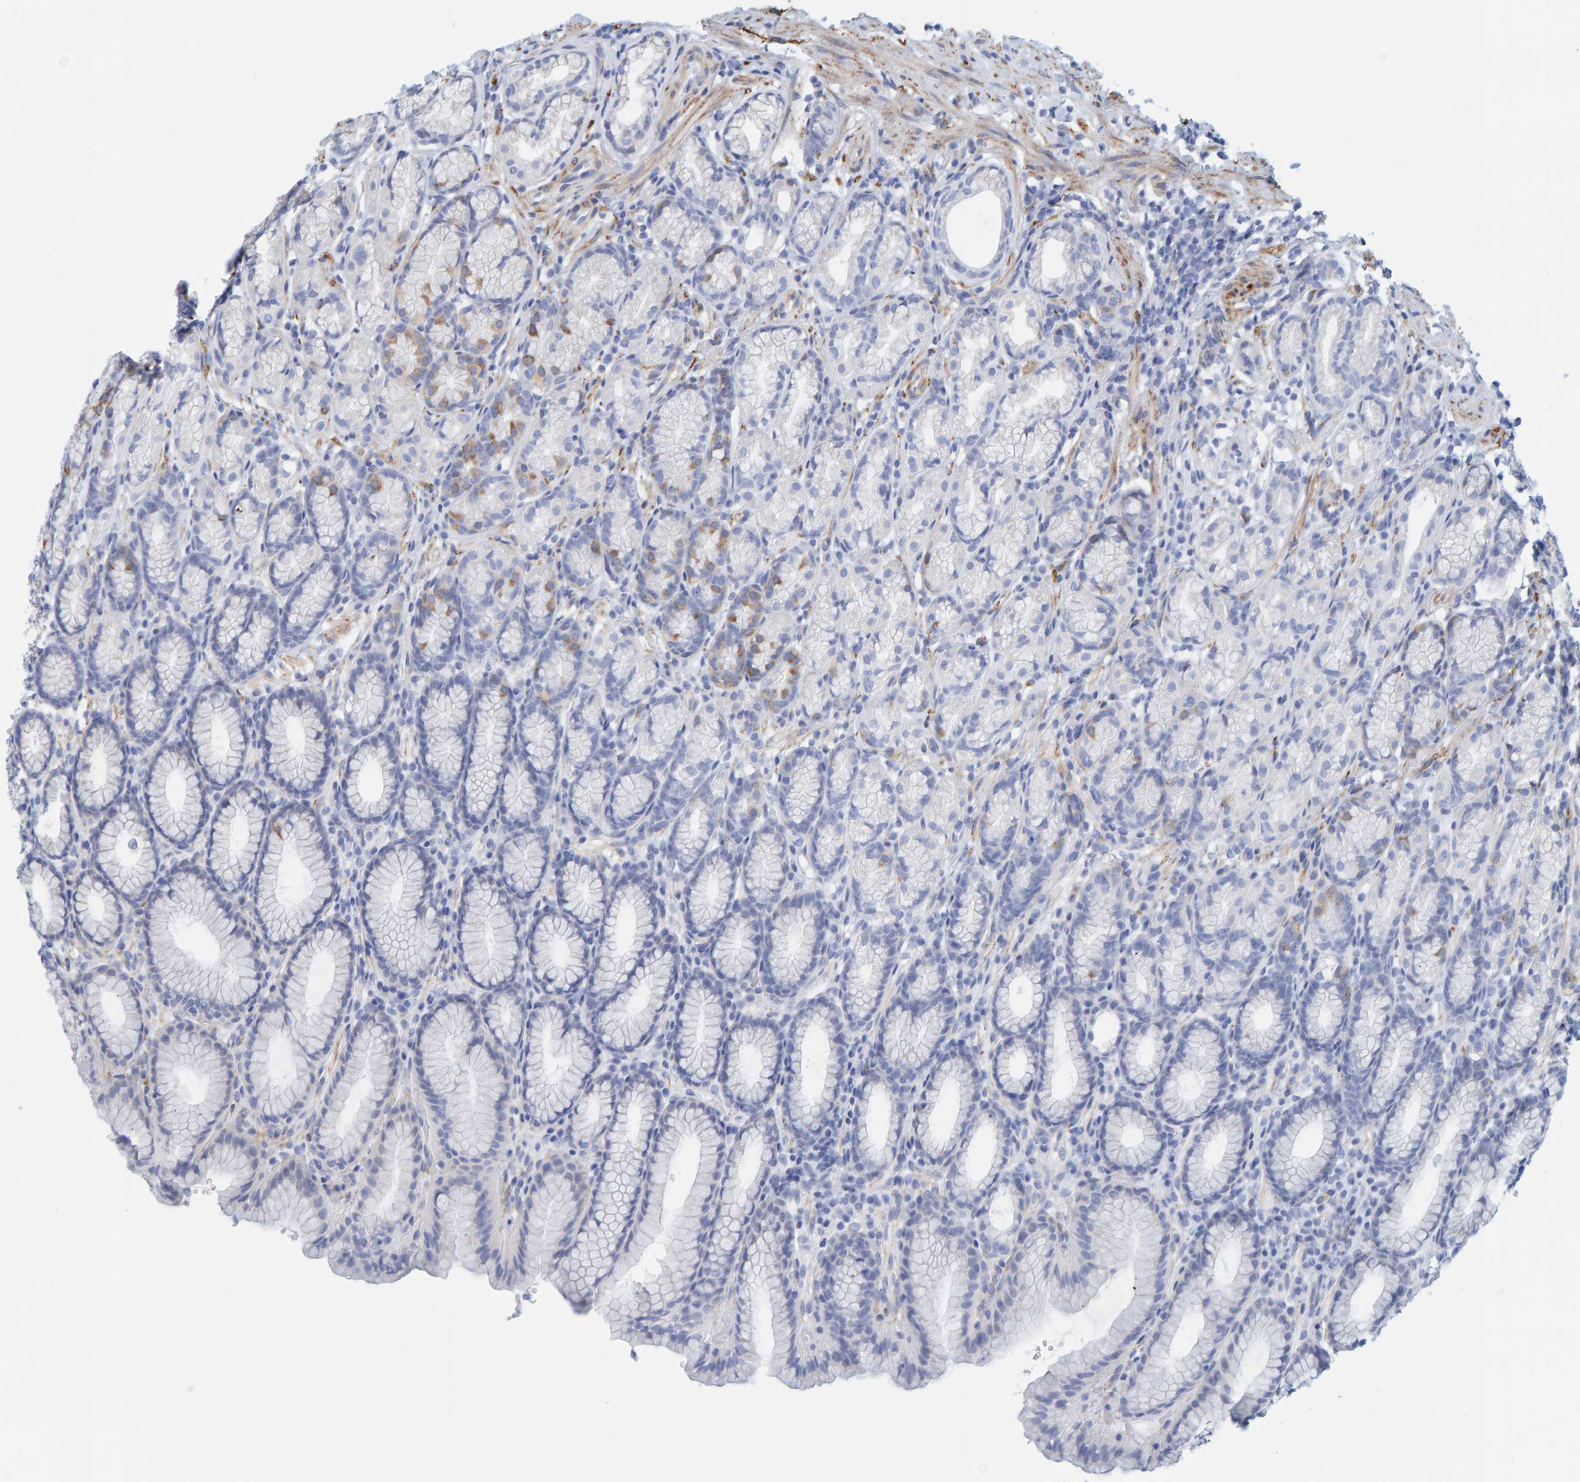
{"staining": {"intensity": "moderate", "quantity": "<25%", "location": "cytoplasmic/membranous"}, "tissue": "stomach", "cell_type": "Glandular cells", "image_type": "normal", "snomed": [{"axis": "morphology", "description": "Normal tissue, NOS"}, {"axis": "topography", "description": "Stomach"}], "caption": "A brown stain labels moderate cytoplasmic/membranous positivity of a protein in glandular cells of normal stomach. (DAB (3,3'-diaminobenzidine) IHC, brown staining for protein, blue staining for nuclei).", "gene": "MAP1B", "patient": {"sex": "male", "age": 42}}